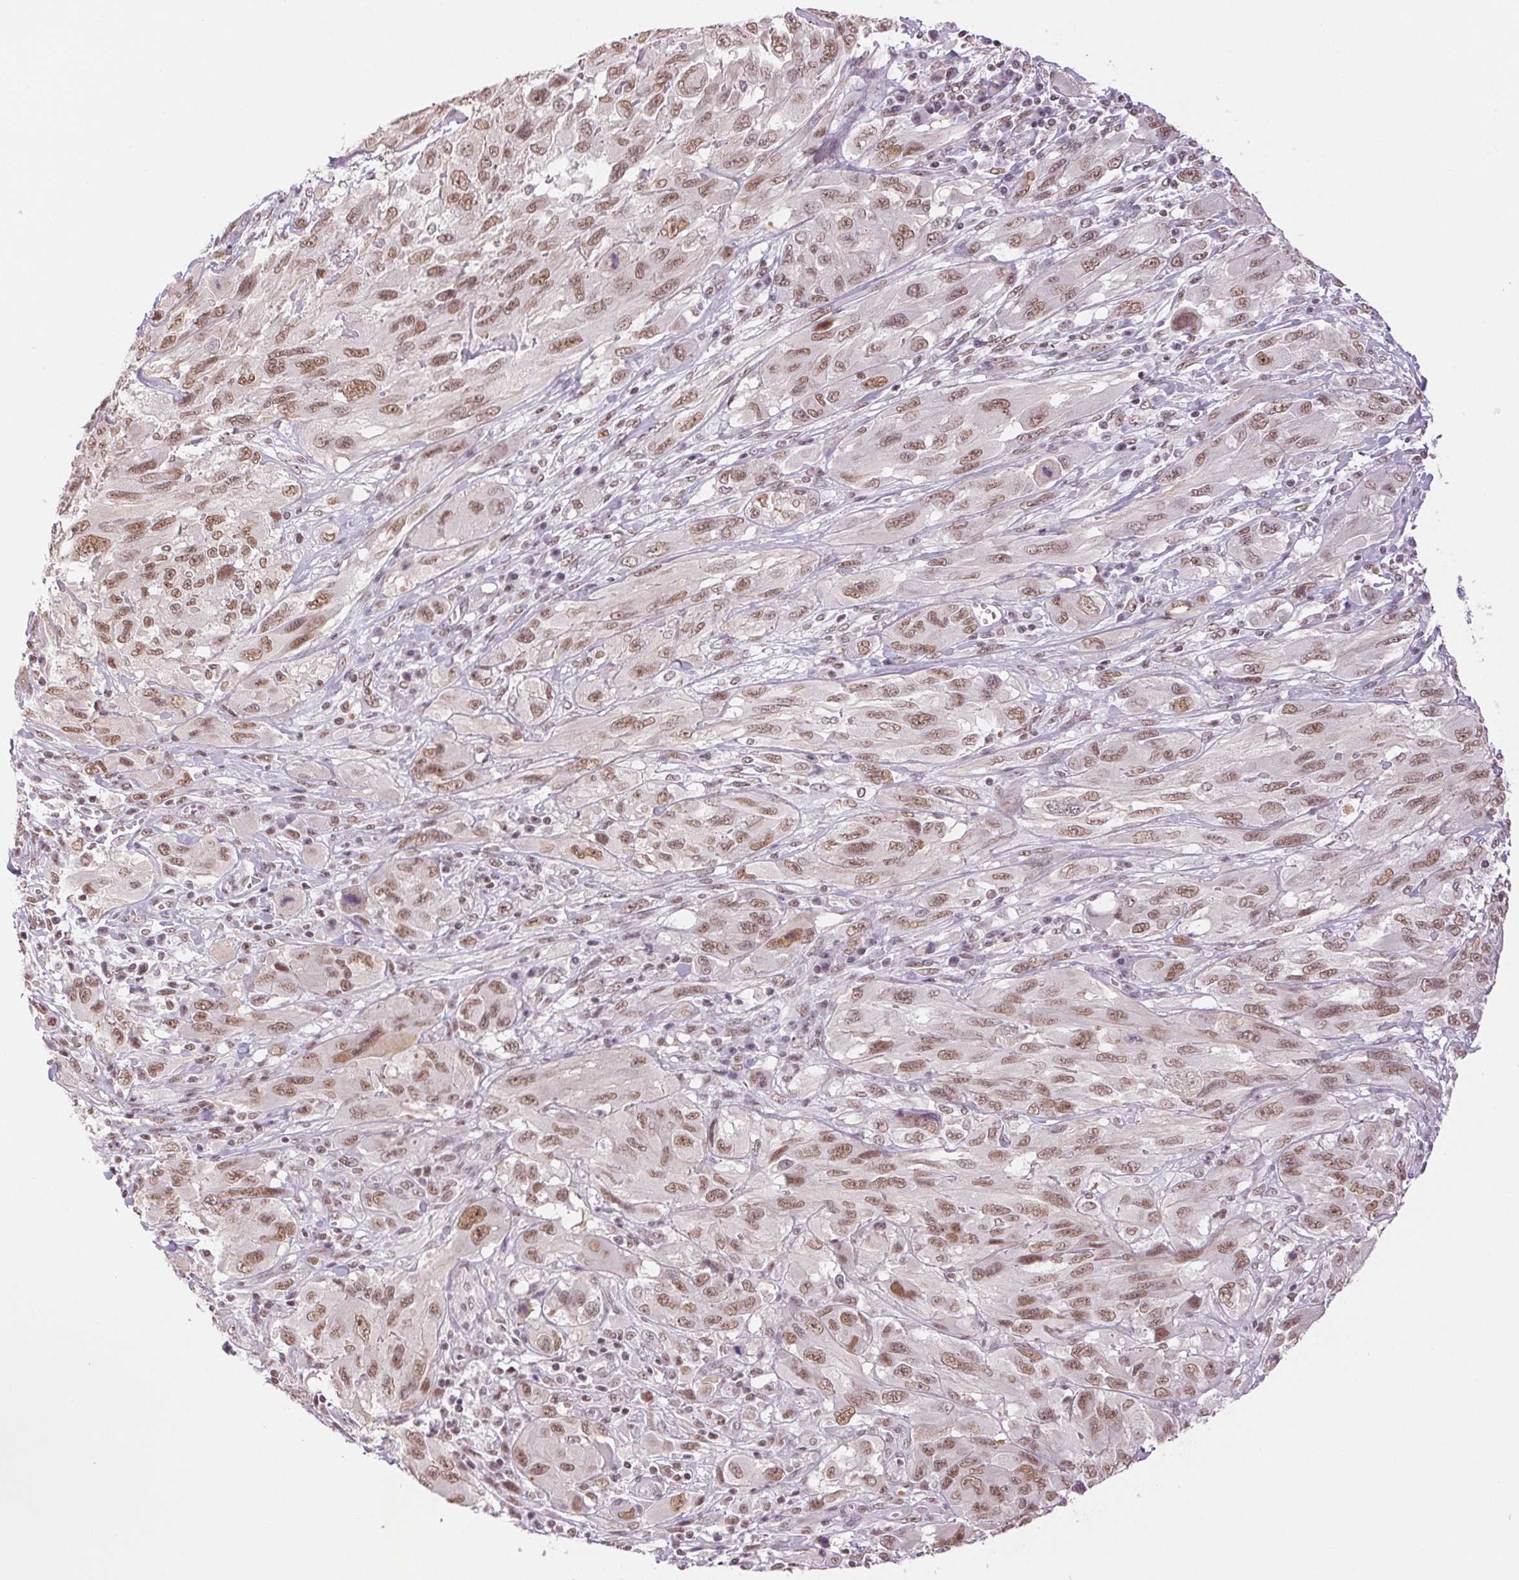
{"staining": {"intensity": "moderate", "quantity": ">75%", "location": "nuclear"}, "tissue": "melanoma", "cell_type": "Tumor cells", "image_type": "cancer", "snomed": [{"axis": "morphology", "description": "Malignant melanoma, NOS"}, {"axis": "topography", "description": "Skin"}], "caption": "The image shows immunohistochemical staining of malignant melanoma. There is moderate nuclear expression is appreciated in approximately >75% of tumor cells.", "gene": "RPRD1B", "patient": {"sex": "female", "age": 91}}